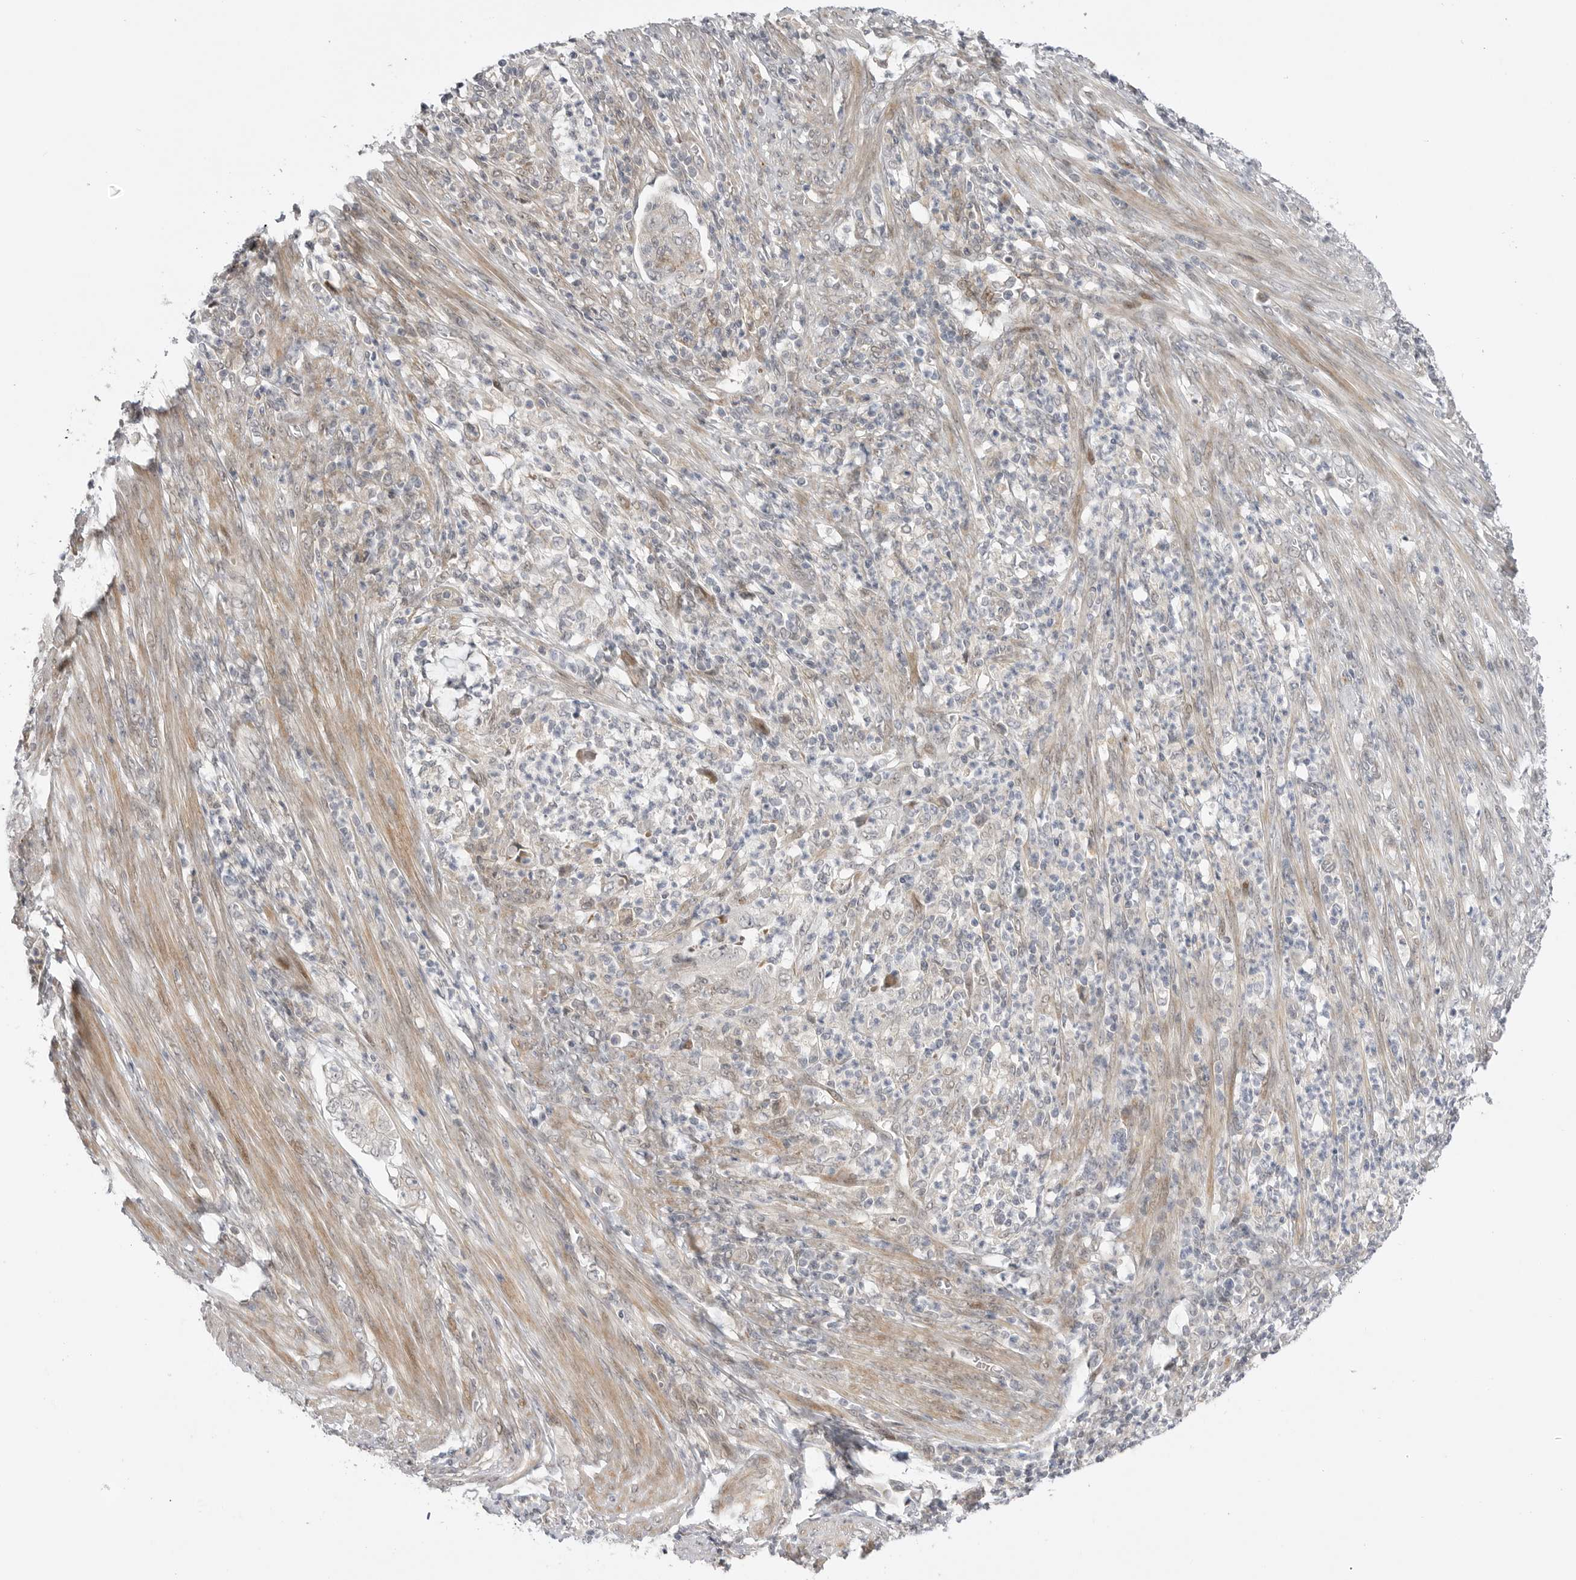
{"staining": {"intensity": "negative", "quantity": "none", "location": "none"}, "tissue": "endometrial cancer", "cell_type": "Tumor cells", "image_type": "cancer", "snomed": [{"axis": "morphology", "description": "Adenocarcinoma, NOS"}, {"axis": "topography", "description": "Endometrium"}], "caption": "Immunohistochemistry image of neoplastic tissue: endometrial cancer stained with DAB displays no significant protein positivity in tumor cells.", "gene": "GGT6", "patient": {"sex": "female", "age": 49}}